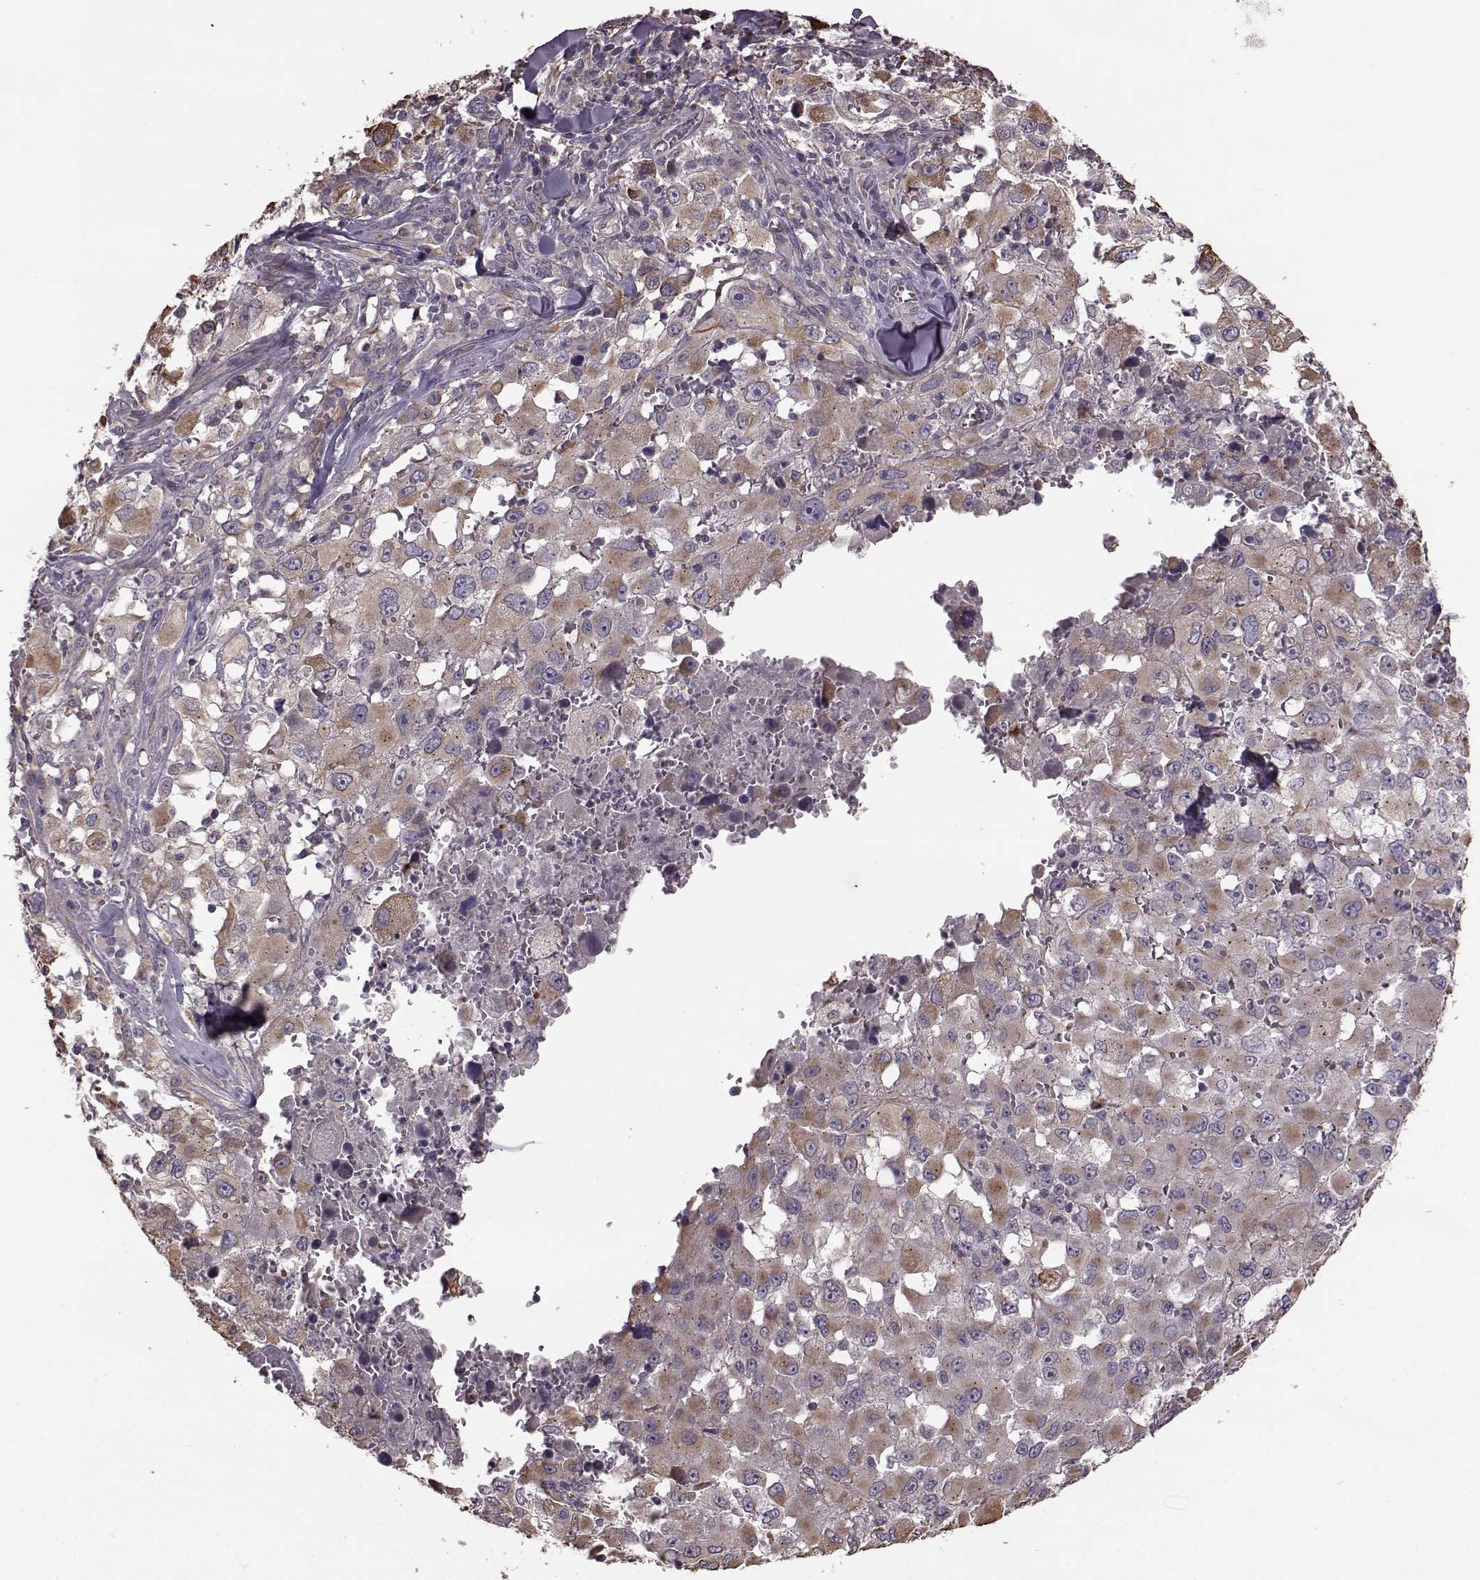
{"staining": {"intensity": "weak", "quantity": ">75%", "location": "cytoplasmic/membranous"}, "tissue": "melanoma", "cell_type": "Tumor cells", "image_type": "cancer", "snomed": [{"axis": "morphology", "description": "Malignant melanoma, Metastatic site"}, {"axis": "topography", "description": "Lymph node"}], "caption": "Immunohistochemistry (IHC) photomicrograph of malignant melanoma (metastatic site) stained for a protein (brown), which shows low levels of weak cytoplasmic/membranous staining in about >75% of tumor cells.", "gene": "NTF3", "patient": {"sex": "male", "age": 50}}